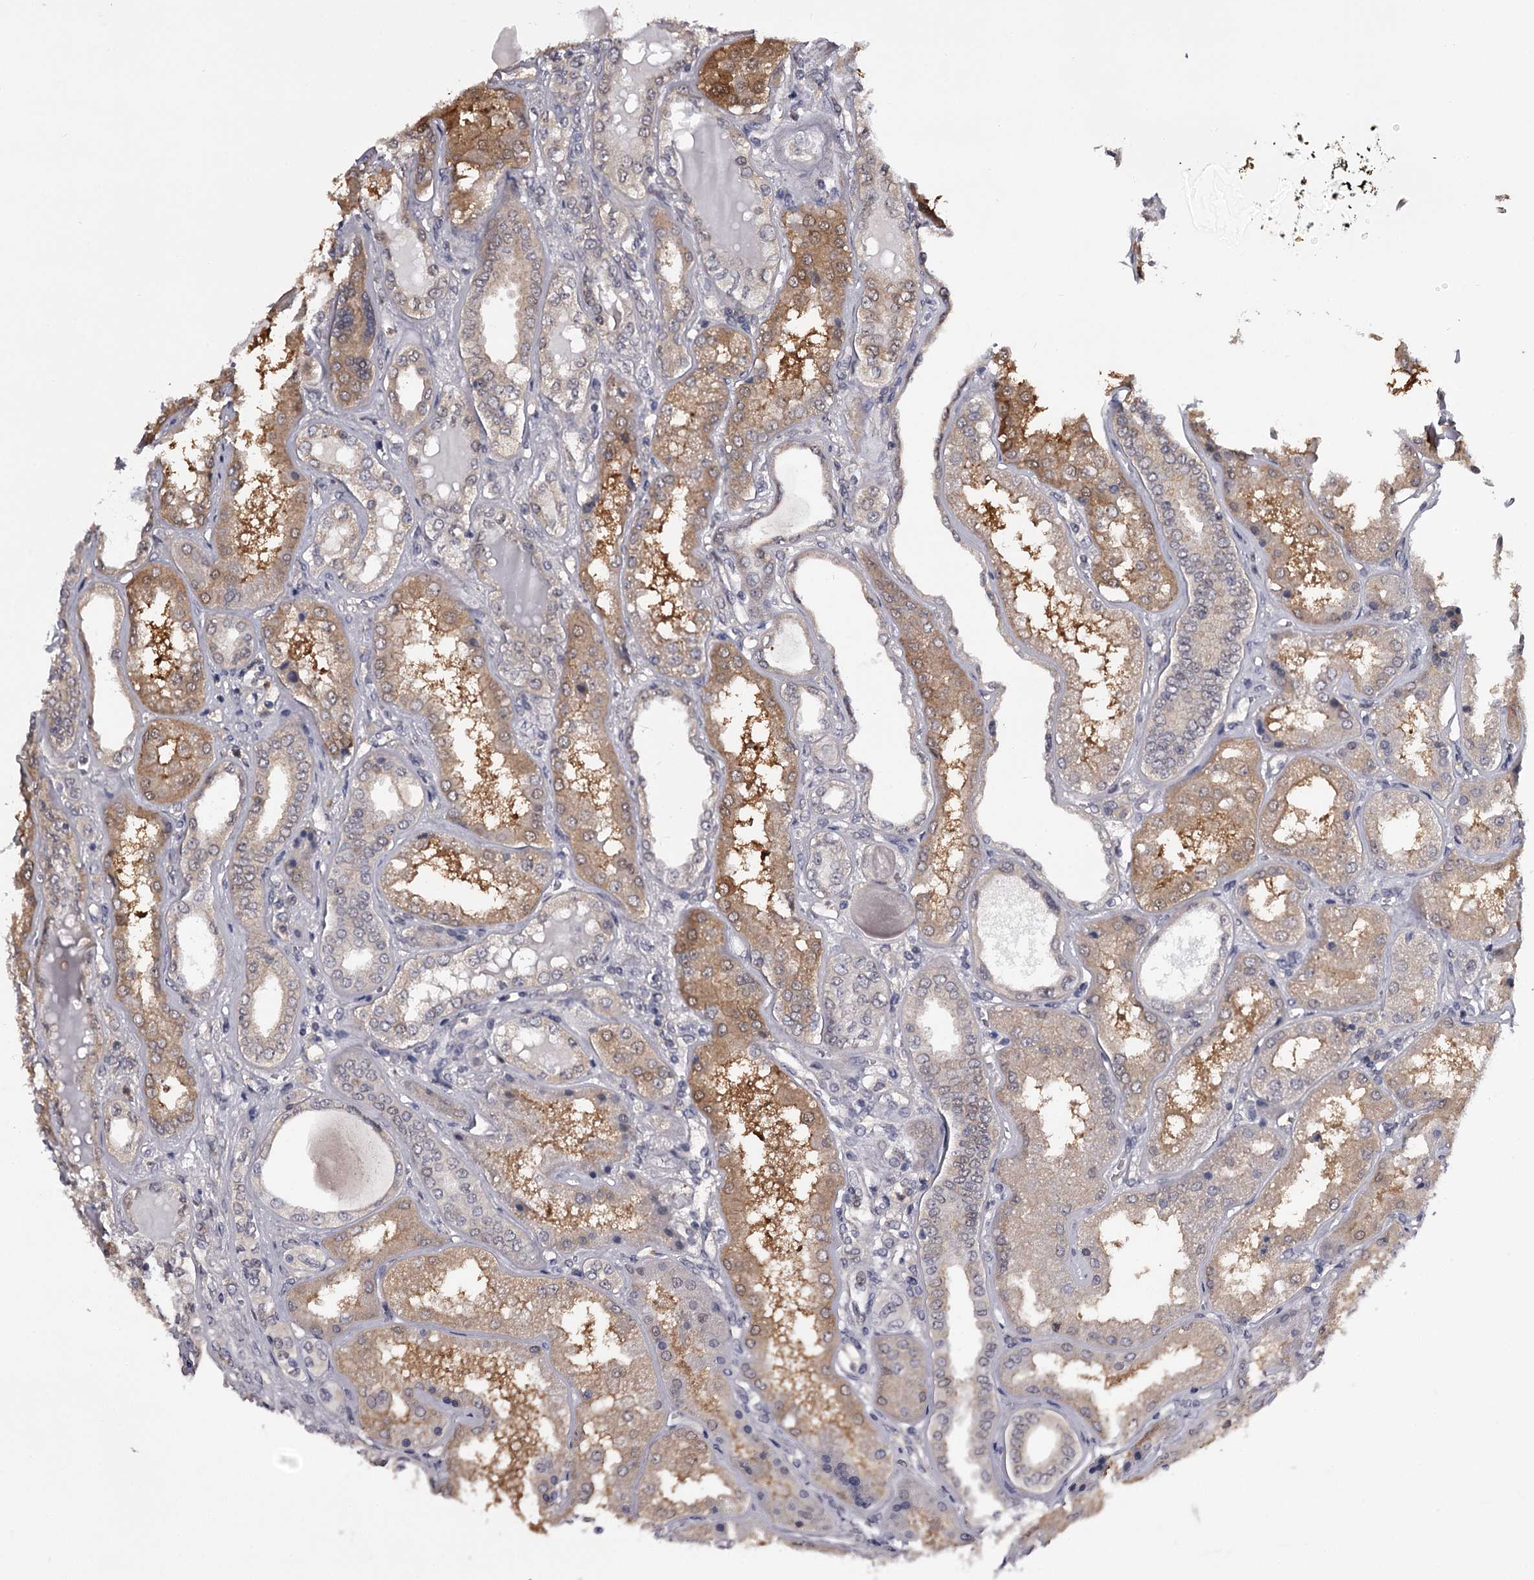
{"staining": {"intensity": "negative", "quantity": "none", "location": "none"}, "tissue": "kidney", "cell_type": "Cells in glomeruli", "image_type": "normal", "snomed": [{"axis": "morphology", "description": "Normal tissue, NOS"}, {"axis": "topography", "description": "Kidney"}], "caption": "High power microscopy image of an immunohistochemistry (IHC) micrograph of unremarkable kidney, revealing no significant staining in cells in glomeruli. (DAB (3,3'-diaminobenzidine) immunohistochemistry (IHC) visualized using brightfield microscopy, high magnification).", "gene": "GSTO1", "patient": {"sex": "female", "age": 56}}